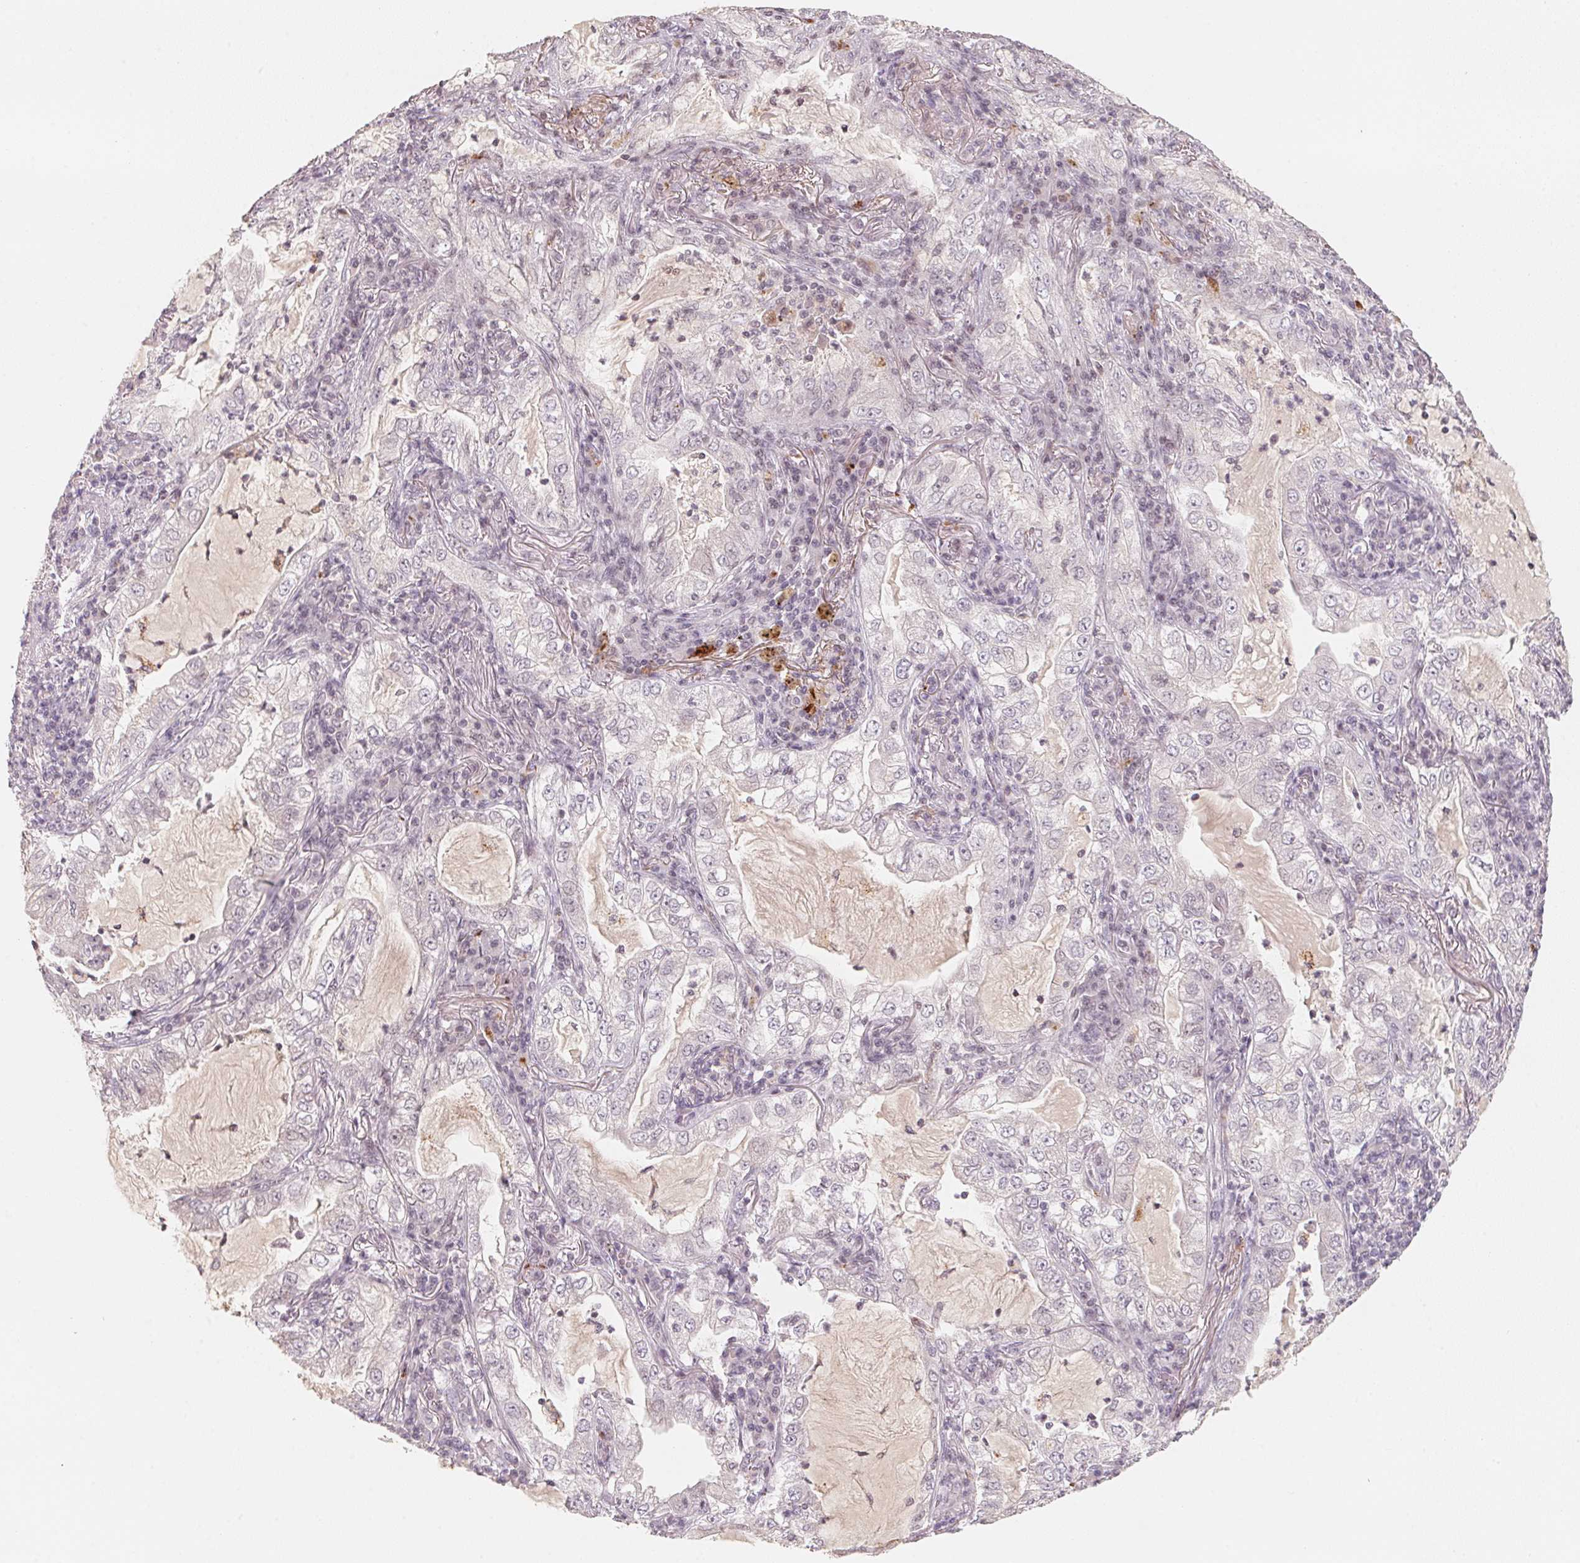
{"staining": {"intensity": "weak", "quantity": "<25%", "location": "nuclear"}, "tissue": "lung cancer", "cell_type": "Tumor cells", "image_type": "cancer", "snomed": [{"axis": "morphology", "description": "Adenocarcinoma, NOS"}, {"axis": "topography", "description": "Lung"}], "caption": "This histopathology image is of lung adenocarcinoma stained with IHC to label a protein in brown with the nuclei are counter-stained blue. There is no expression in tumor cells.", "gene": "TREH", "patient": {"sex": "female", "age": 73}}